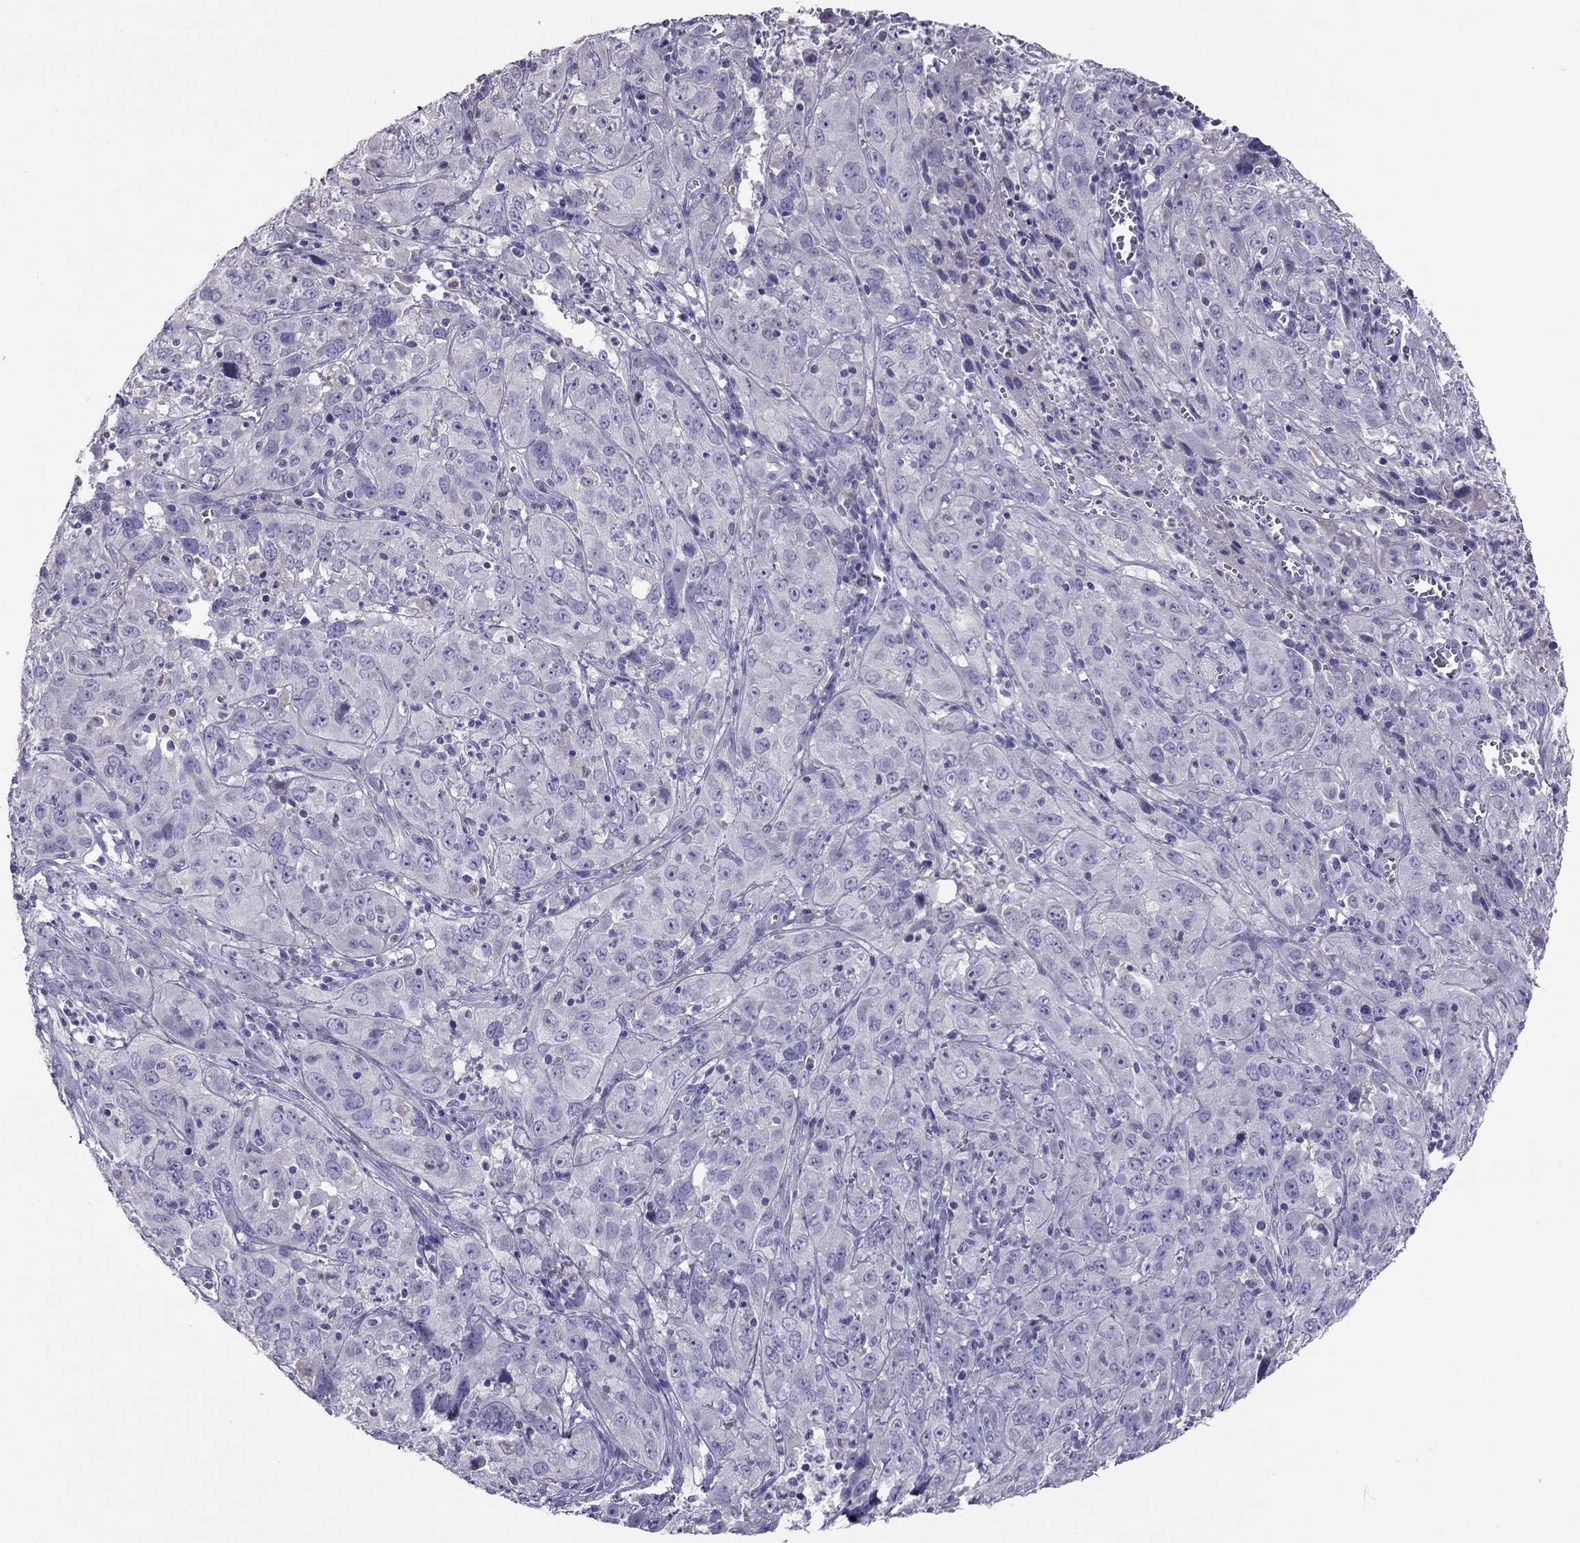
{"staining": {"intensity": "negative", "quantity": "none", "location": "none"}, "tissue": "cervical cancer", "cell_type": "Tumor cells", "image_type": "cancer", "snomed": [{"axis": "morphology", "description": "Squamous cell carcinoma, NOS"}, {"axis": "topography", "description": "Cervix"}], "caption": "An immunohistochemistry (IHC) photomicrograph of squamous cell carcinoma (cervical) is shown. There is no staining in tumor cells of squamous cell carcinoma (cervical).", "gene": "RGS8", "patient": {"sex": "female", "age": 32}}